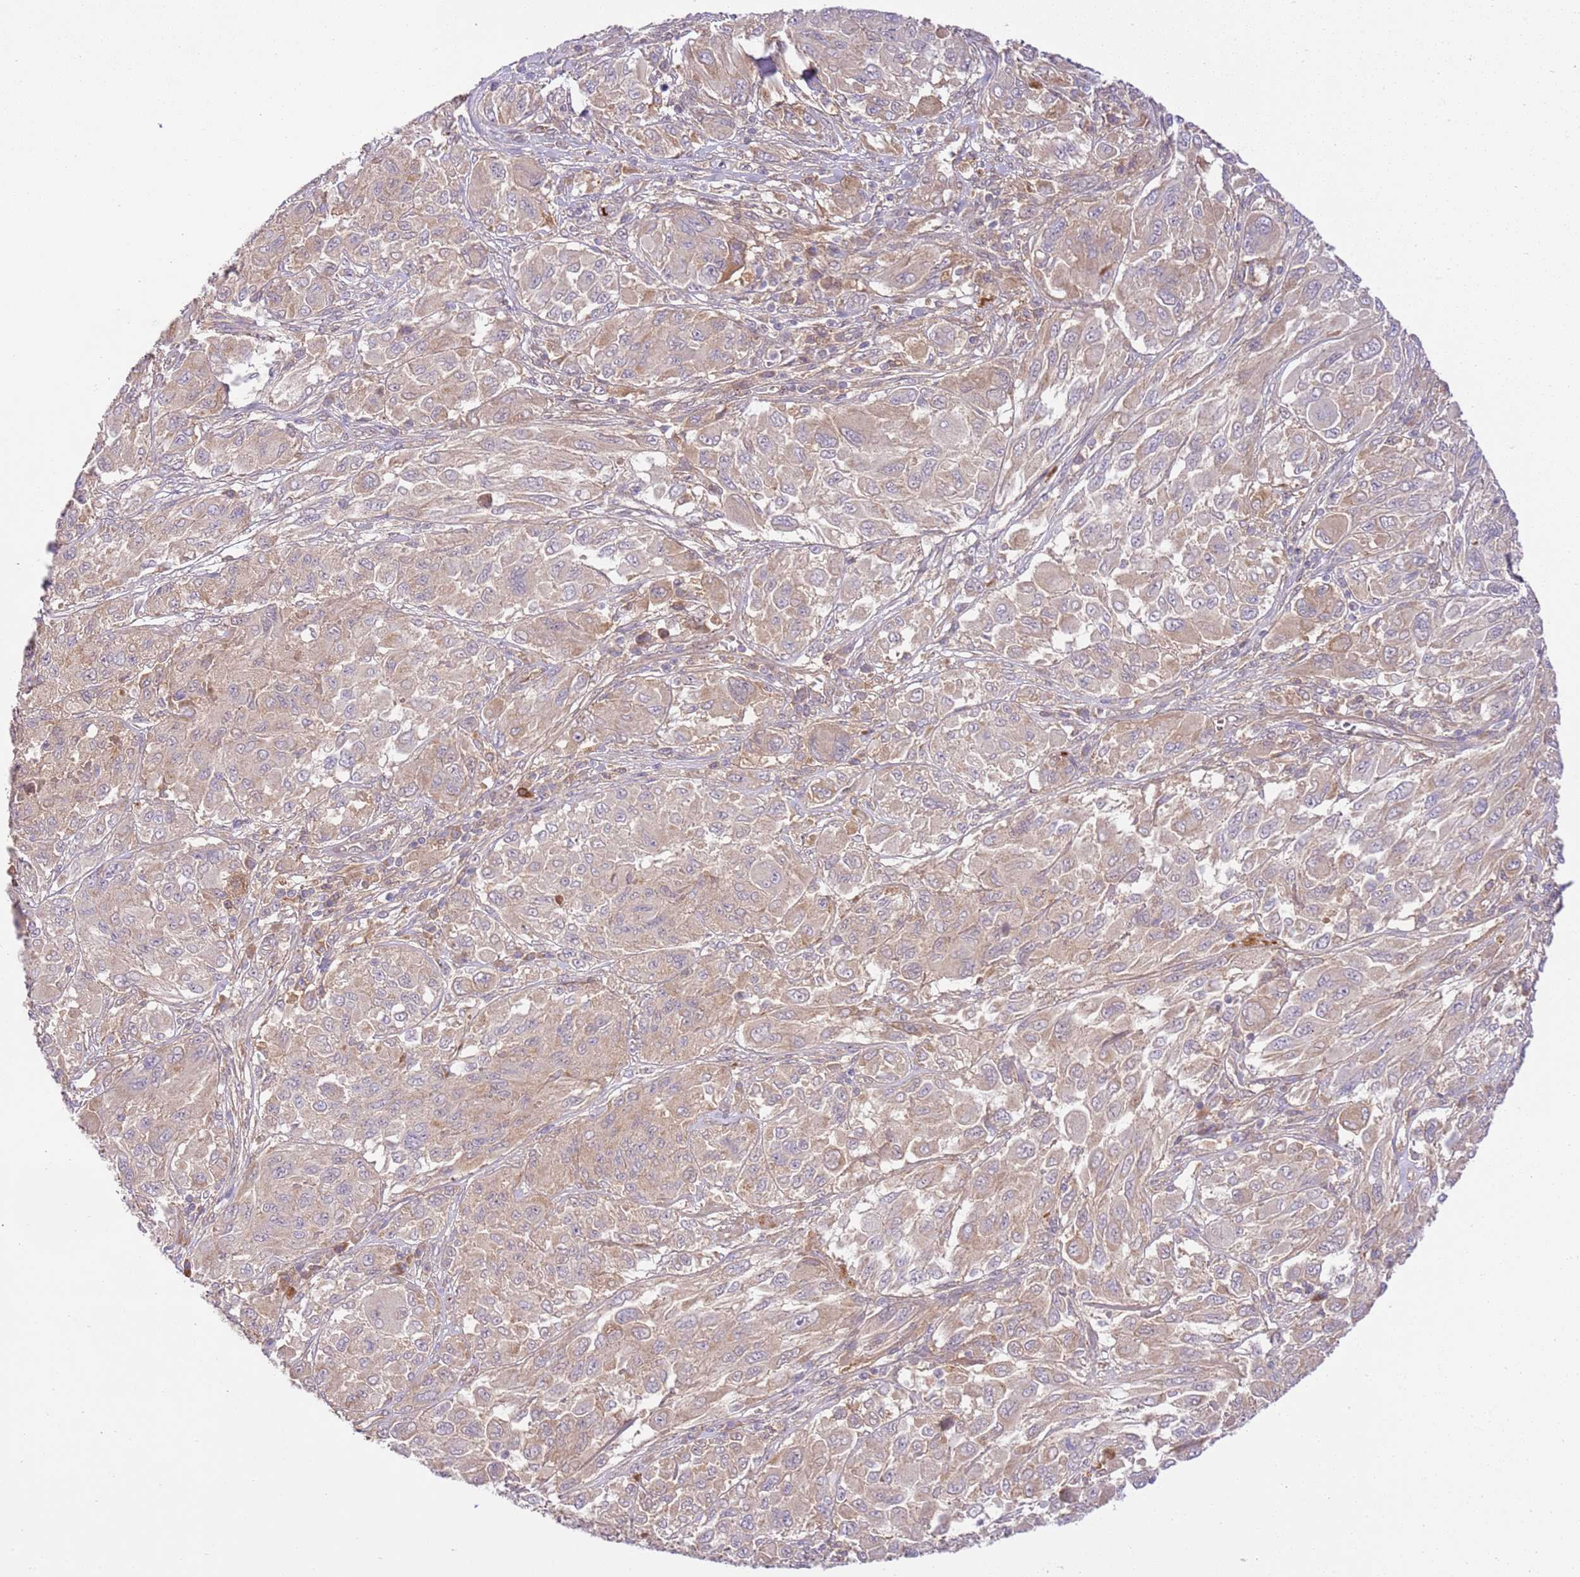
{"staining": {"intensity": "weak", "quantity": ">75%", "location": "cytoplasmic/membranous"}, "tissue": "melanoma", "cell_type": "Tumor cells", "image_type": "cancer", "snomed": [{"axis": "morphology", "description": "Malignant melanoma, NOS"}, {"axis": "topography", "description": "Skin"}], "caption": "Protein staining of malignant melanoma tissue displays weak cytoplasmic/membranous staining in approximately >75% of tumor cells.", "gene": "C8G", "patient": {"sex": "female", "age": 91}}